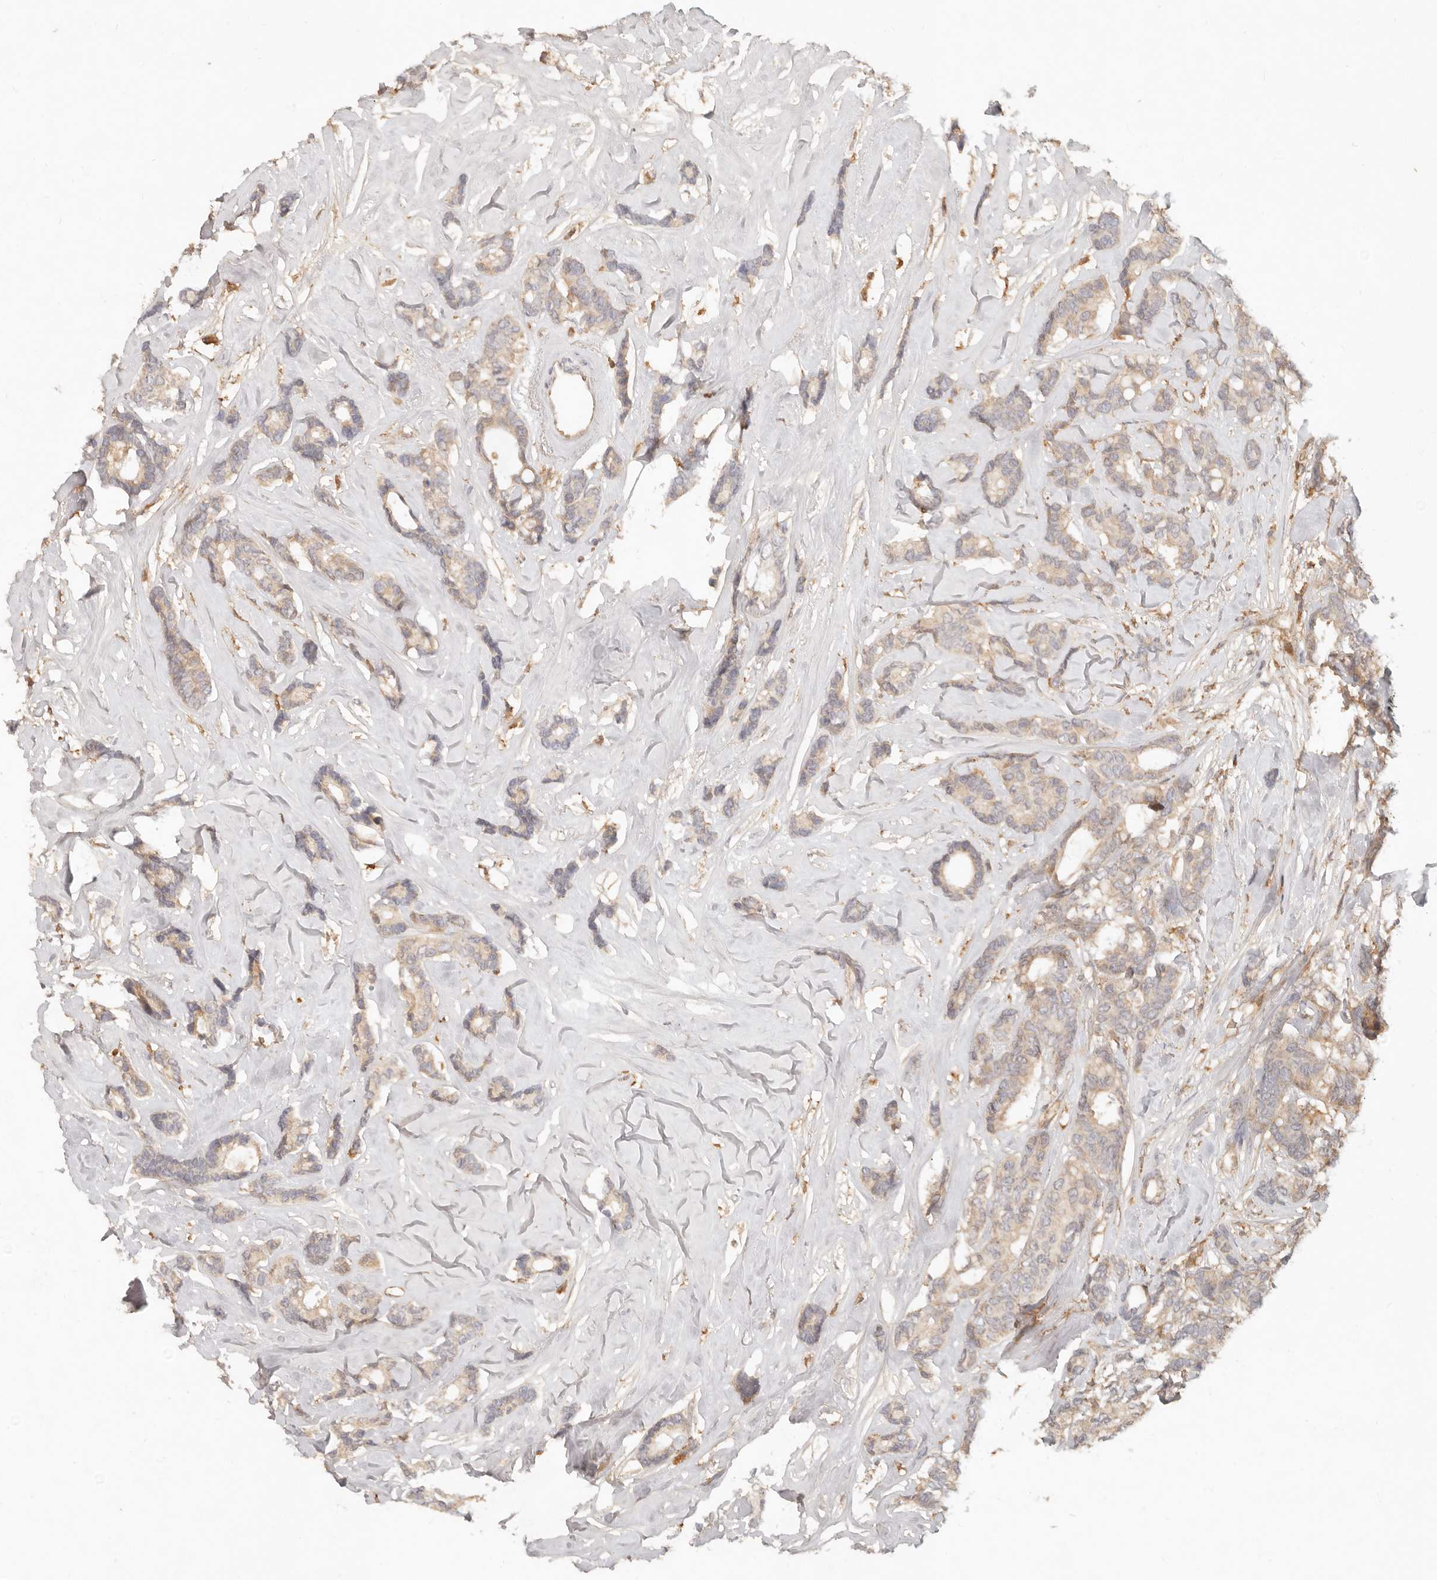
{"staining": {"intensity": "weak", "quantity": "25%-75%", "location": "cytoplasmic/membranous"}, "tissue": "breast cancer", "cell_type": "Tumor cells", "image_type": "cancer", "snomed": [{"axis": "morphology", "description": "Duct carcinoma"}, {"axis": "topography", "description": "Breast"}], "caption": "High-magnification brightfield microscopy of breast intraductal carcinoma stained with DAB (3,3'-diaminobenzidine) (brown) and counterstained with hematoxylin (blue). tumor cells exhibit weak cytoplasmic/membranous expression is identified in about25%-75% of cells. (DAB = brown stain, brightfield microscopy at high magnification).", "gene": "NECAP2", "patient": {"sex": "female", "age": 87}}